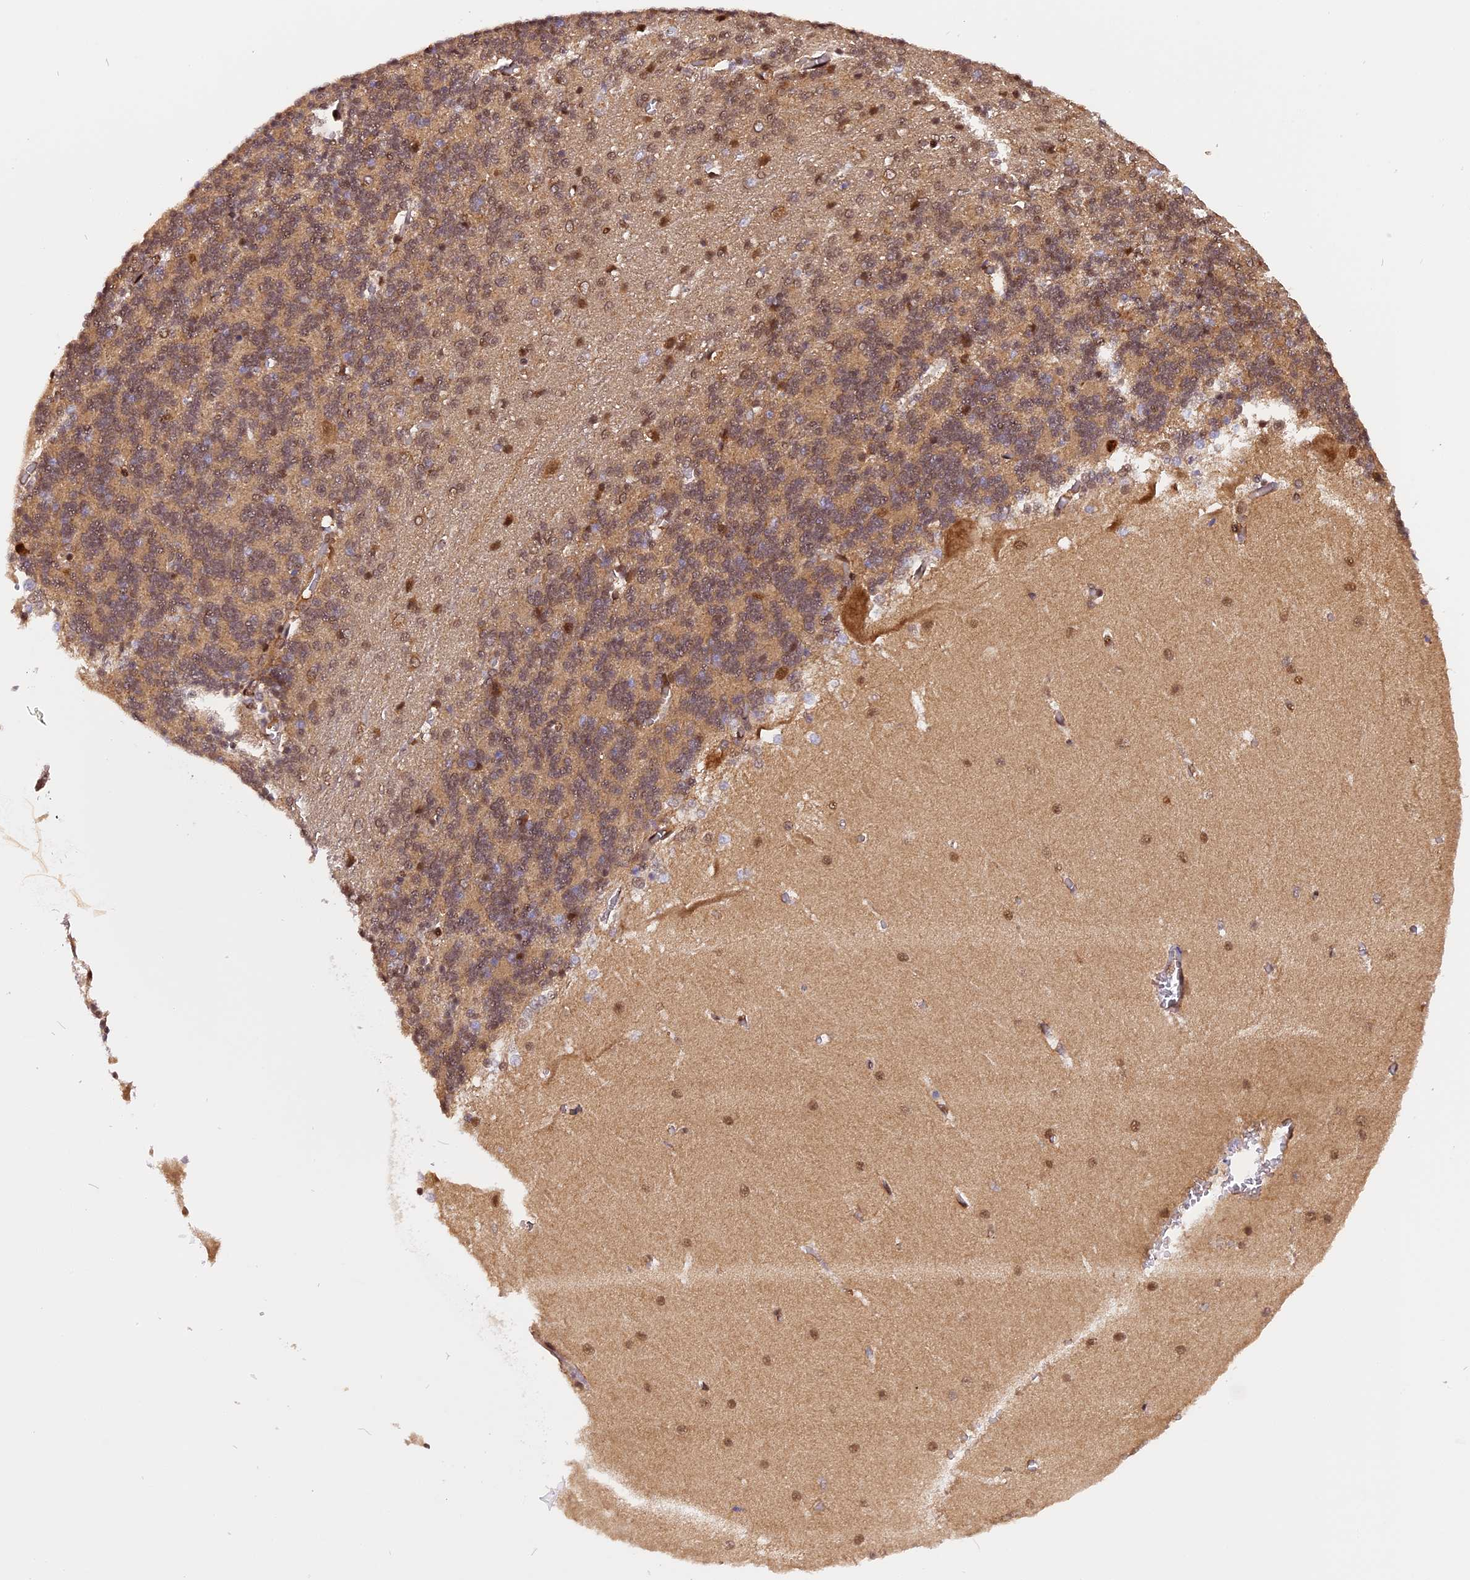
{"staining": {"intensity": "weak", "quantity": "25%-75%", "location": "cytoplasmic/membranous,nuclear"}, "tissue": "cerebellum", "cell_type": "Cells in granular layer", "image_type": "normal", "snomed": [{"axis": "morphology", "description": "Normal tissue, NOS"}, {"axis": "topography", "description": "Cerebellum"}], "caption": "The image displays a brown stain indicating the presence of a protein in the cytoplasmic/membranous,nuclear of cells in granular layer in cerebellum.", "gene": "MICALL1", "patient": {"sex": "male", "age": 37}}